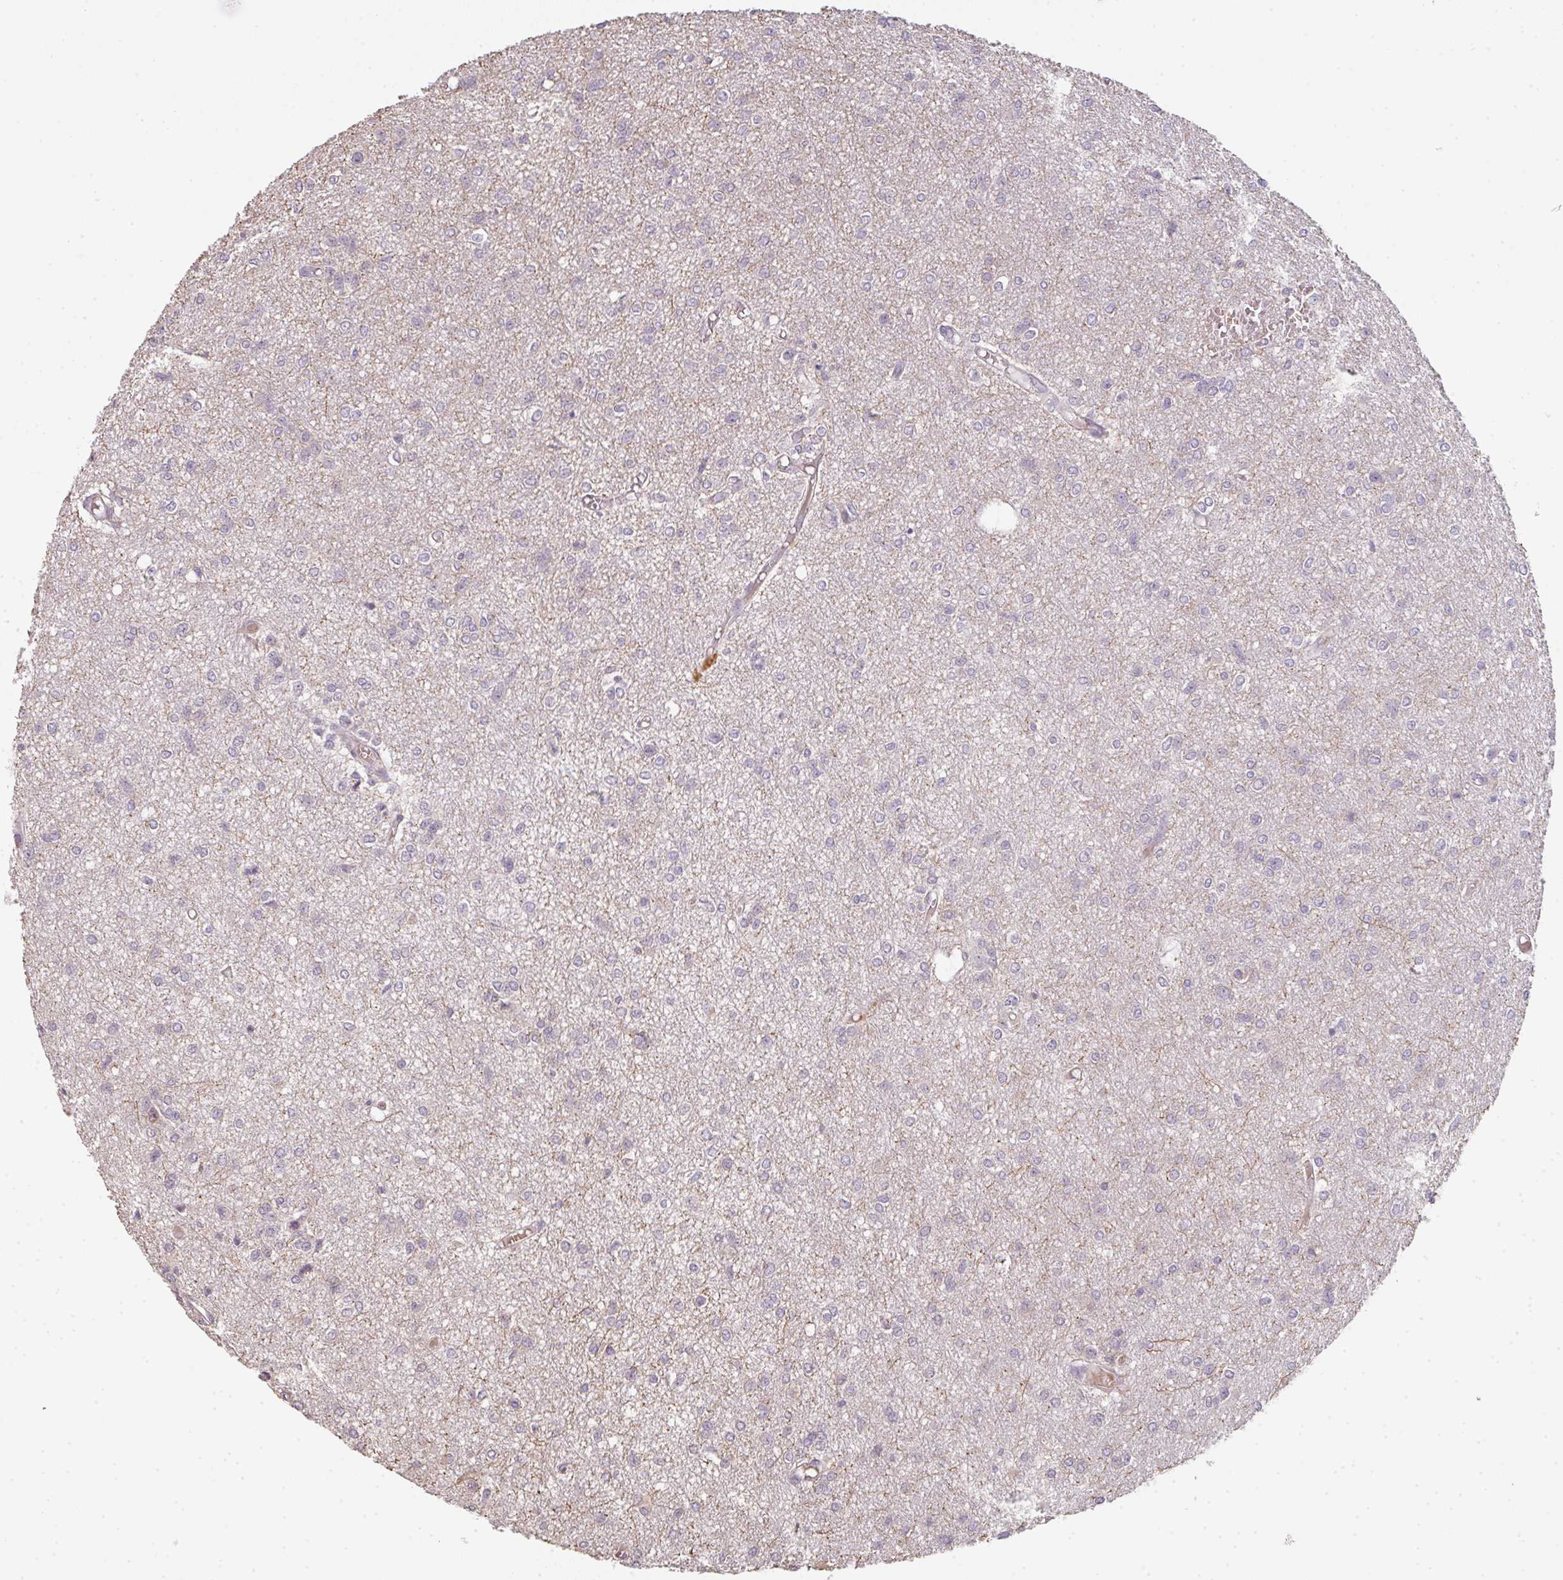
{"staining": {"intensity": "negative", "quantity": "none", "location": "none"}, "tissue": "glioma", "cell_type": "Tumor cells", "image_type": "cancer", "snomed": [{"axis": "morphology", "description": "Glioma, malignant, Low grade"}, {"axis": "topography", "description": "Brain"}], "caption": "DAB immunohistochemical staining of glioma demonstrates no significant positivity in tumor cells.", "gene": "TMEM237", "patient": {"sex": "male", "age": 26}}